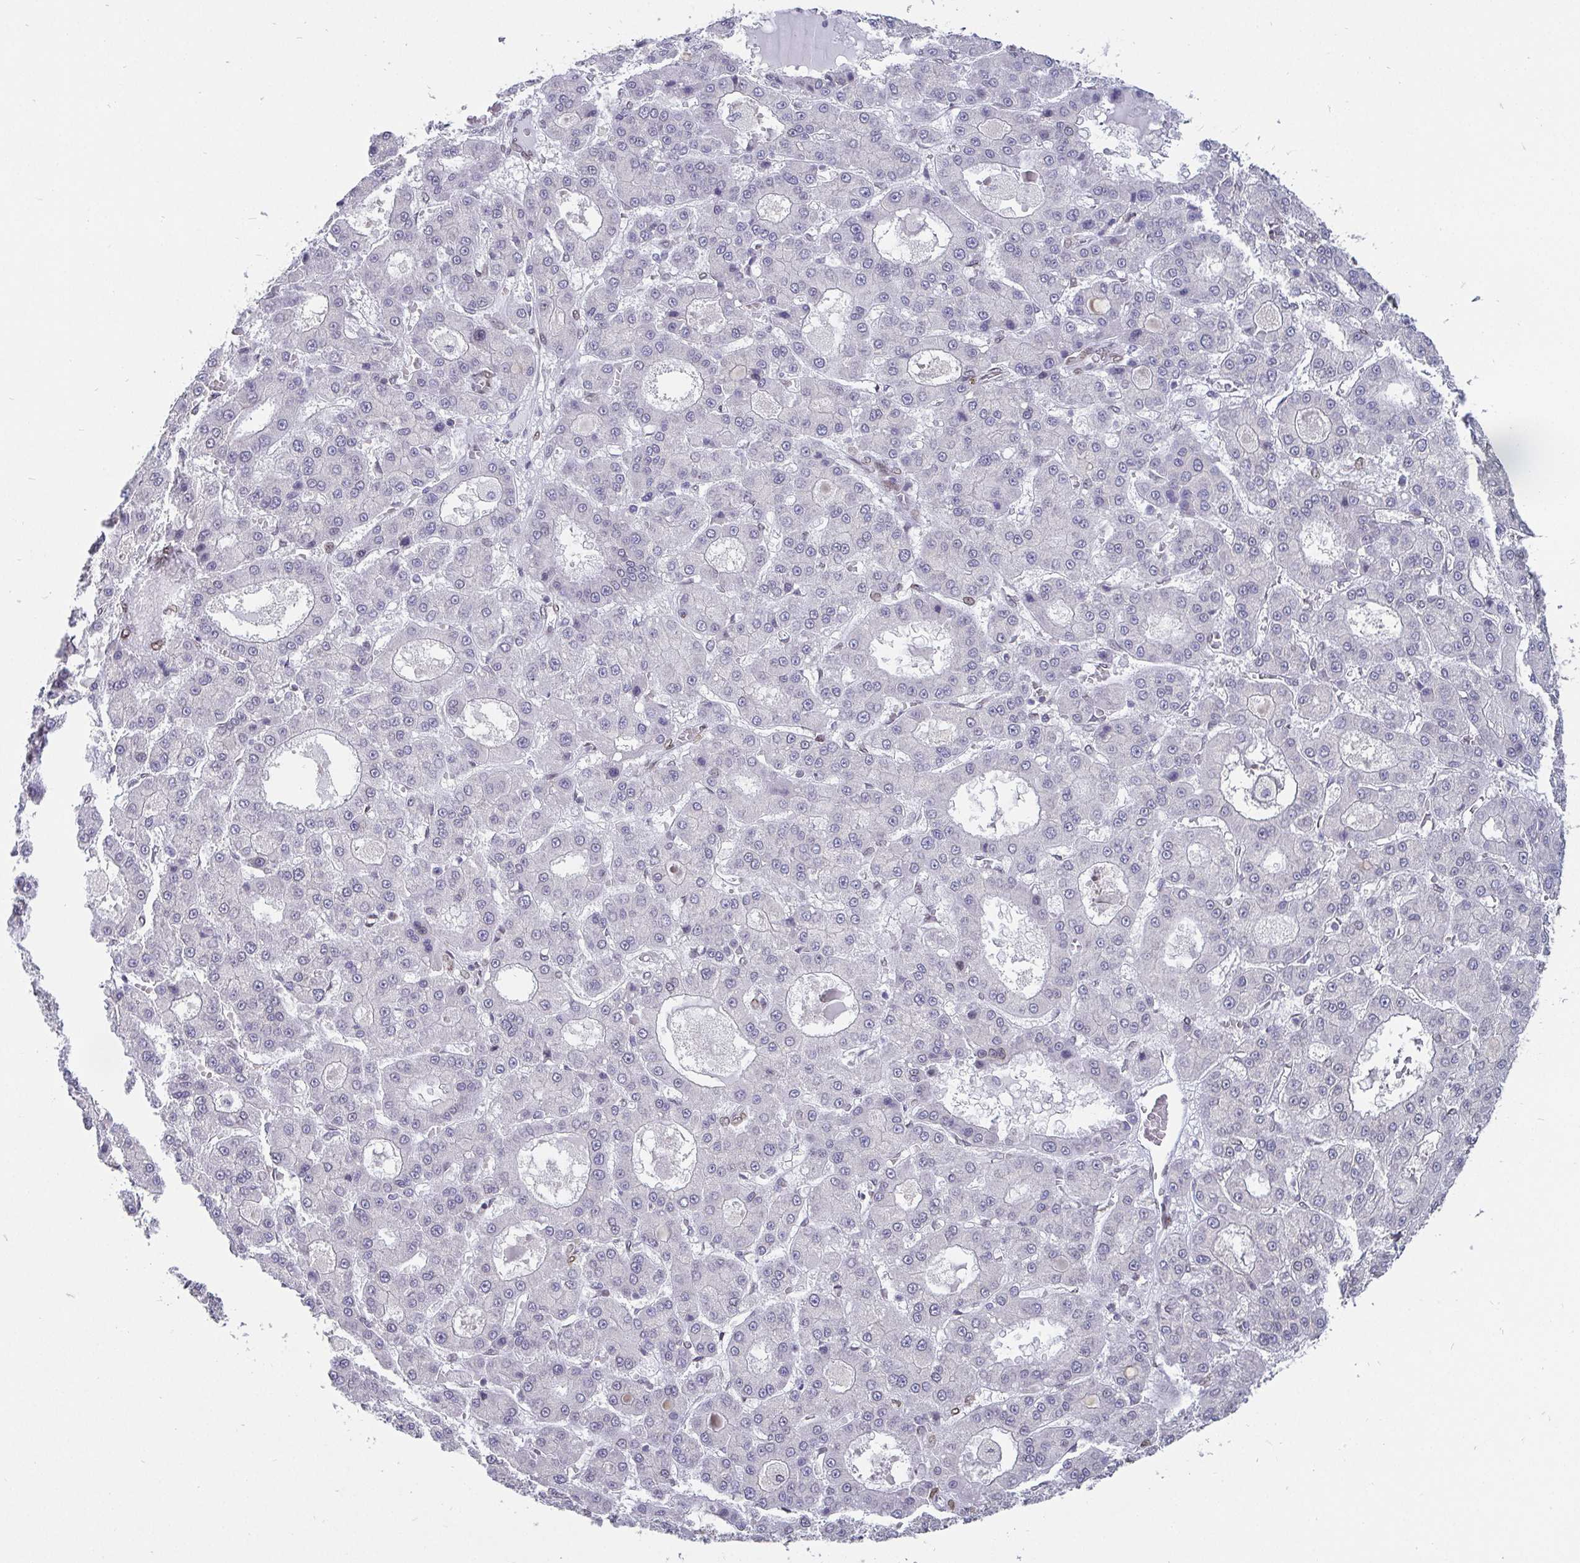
{"staining": {"intensity": "negative", "quantity": "none", "location": "none"}, "tissue": "liver cancer", "cell_type": "Tumor cells", "image_type": "cancer", "snomed": [{"axis": "morphology", "description": "Carcinoma, Hepatocellular, NOS"}, {"axis": "topography", "description": "Liver"}], "caption": "Tumor cells are negative for protein expression in human liver cancer (hepatocellular carcinoma).", "gene": "EMD", "patient": {"sex": "male", "age": 70}}